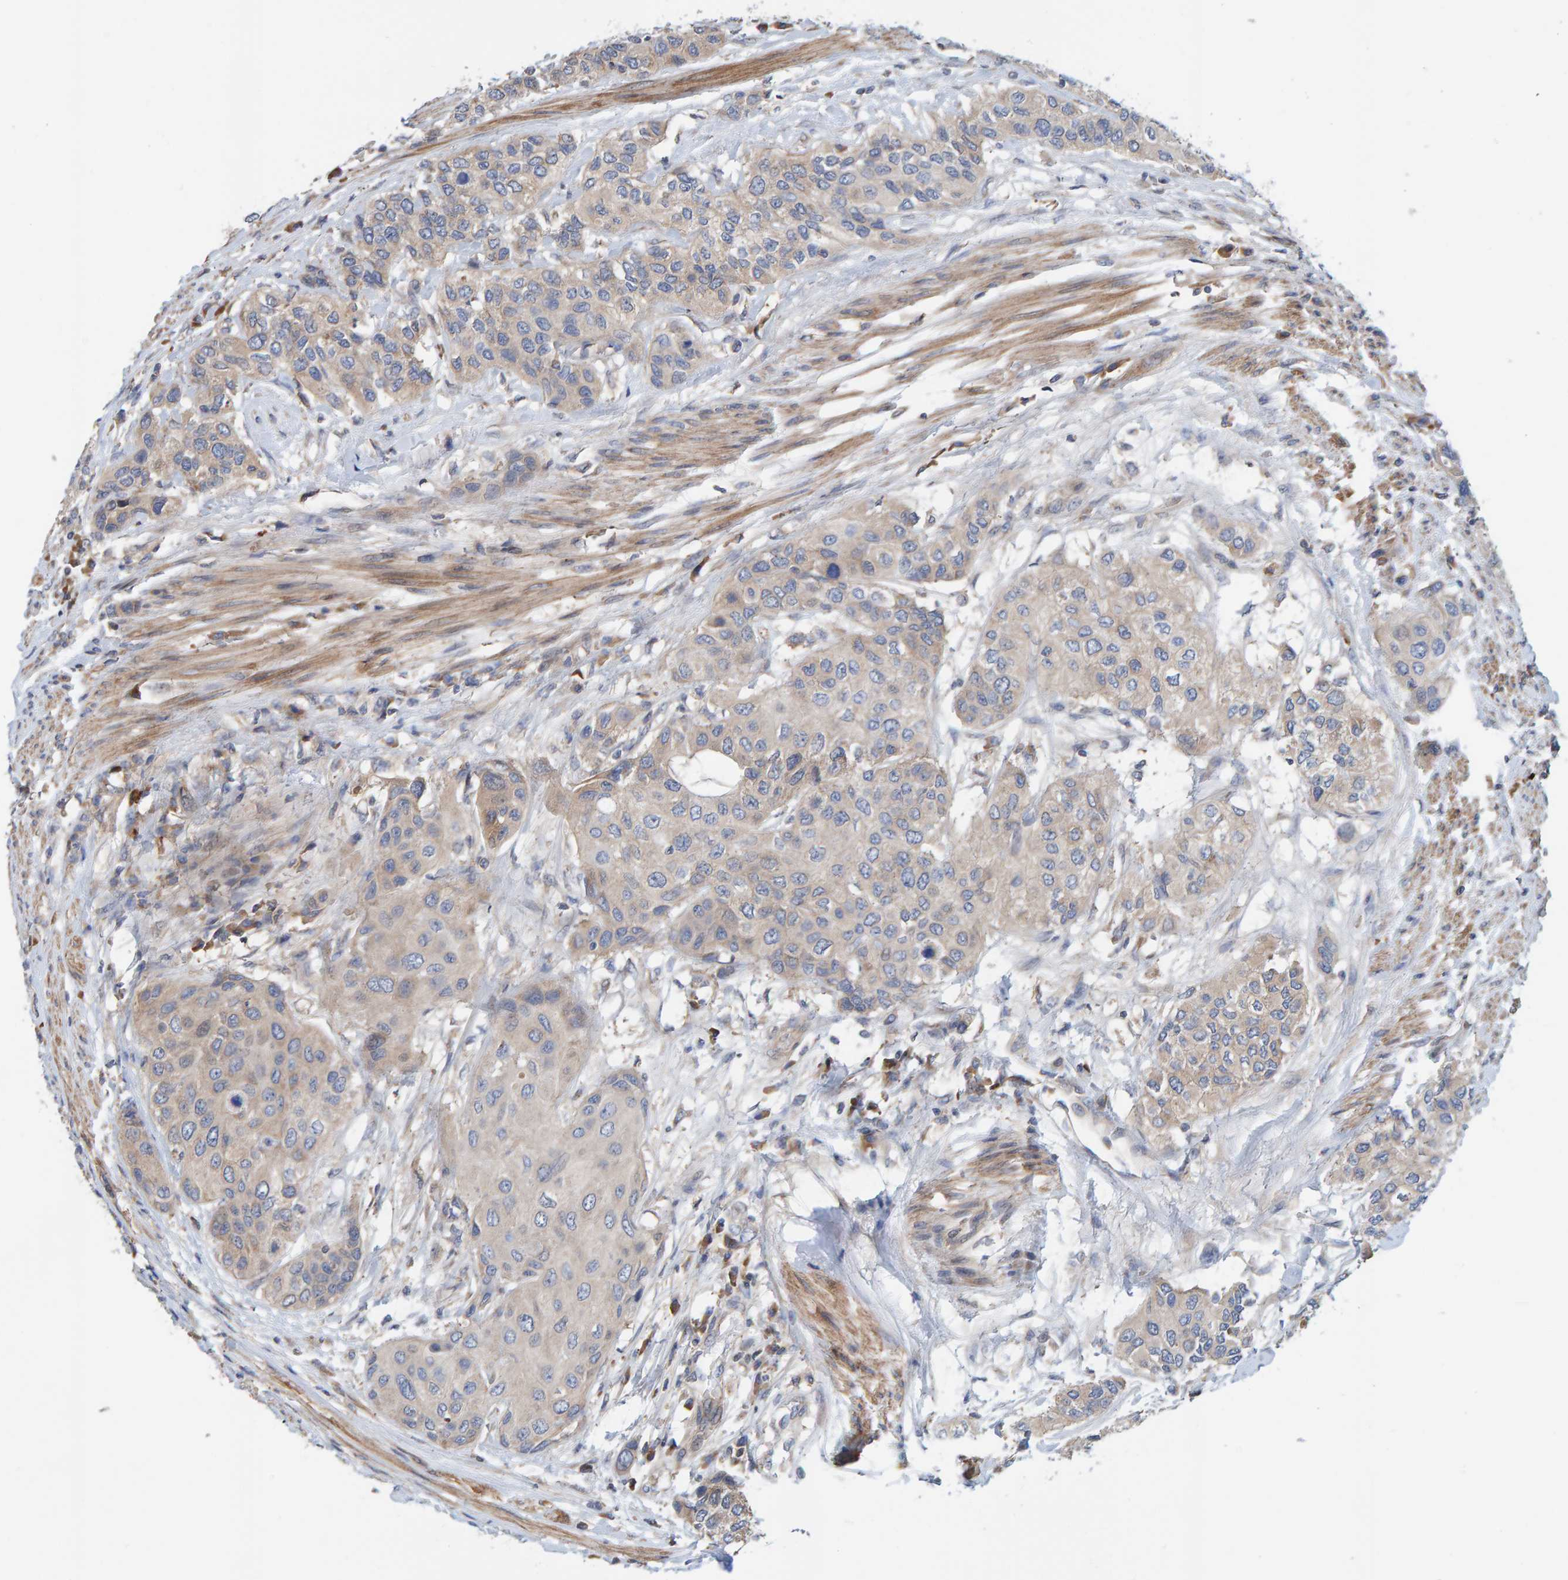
{"staining": {"intensity": "weak", "quantity": "<25%", "location": "cytoplasmic/membranous"}, "tissue": "urothelial cancer", "cell_type": "Tumor cells", "image_type": "cancer", "snomed": [{"axis": "morphology", "description": "Urothelial carcinoma, High grade"}, {"axis": "topography", "description": "Urinary bladder"}], "caption": "This is an IHC micrograph of human high-grade urothelial carcinoma. There is no staining in tumor cells.", "gene": "KIAA0753", "patient": {"sex": "female", "age": 56}}